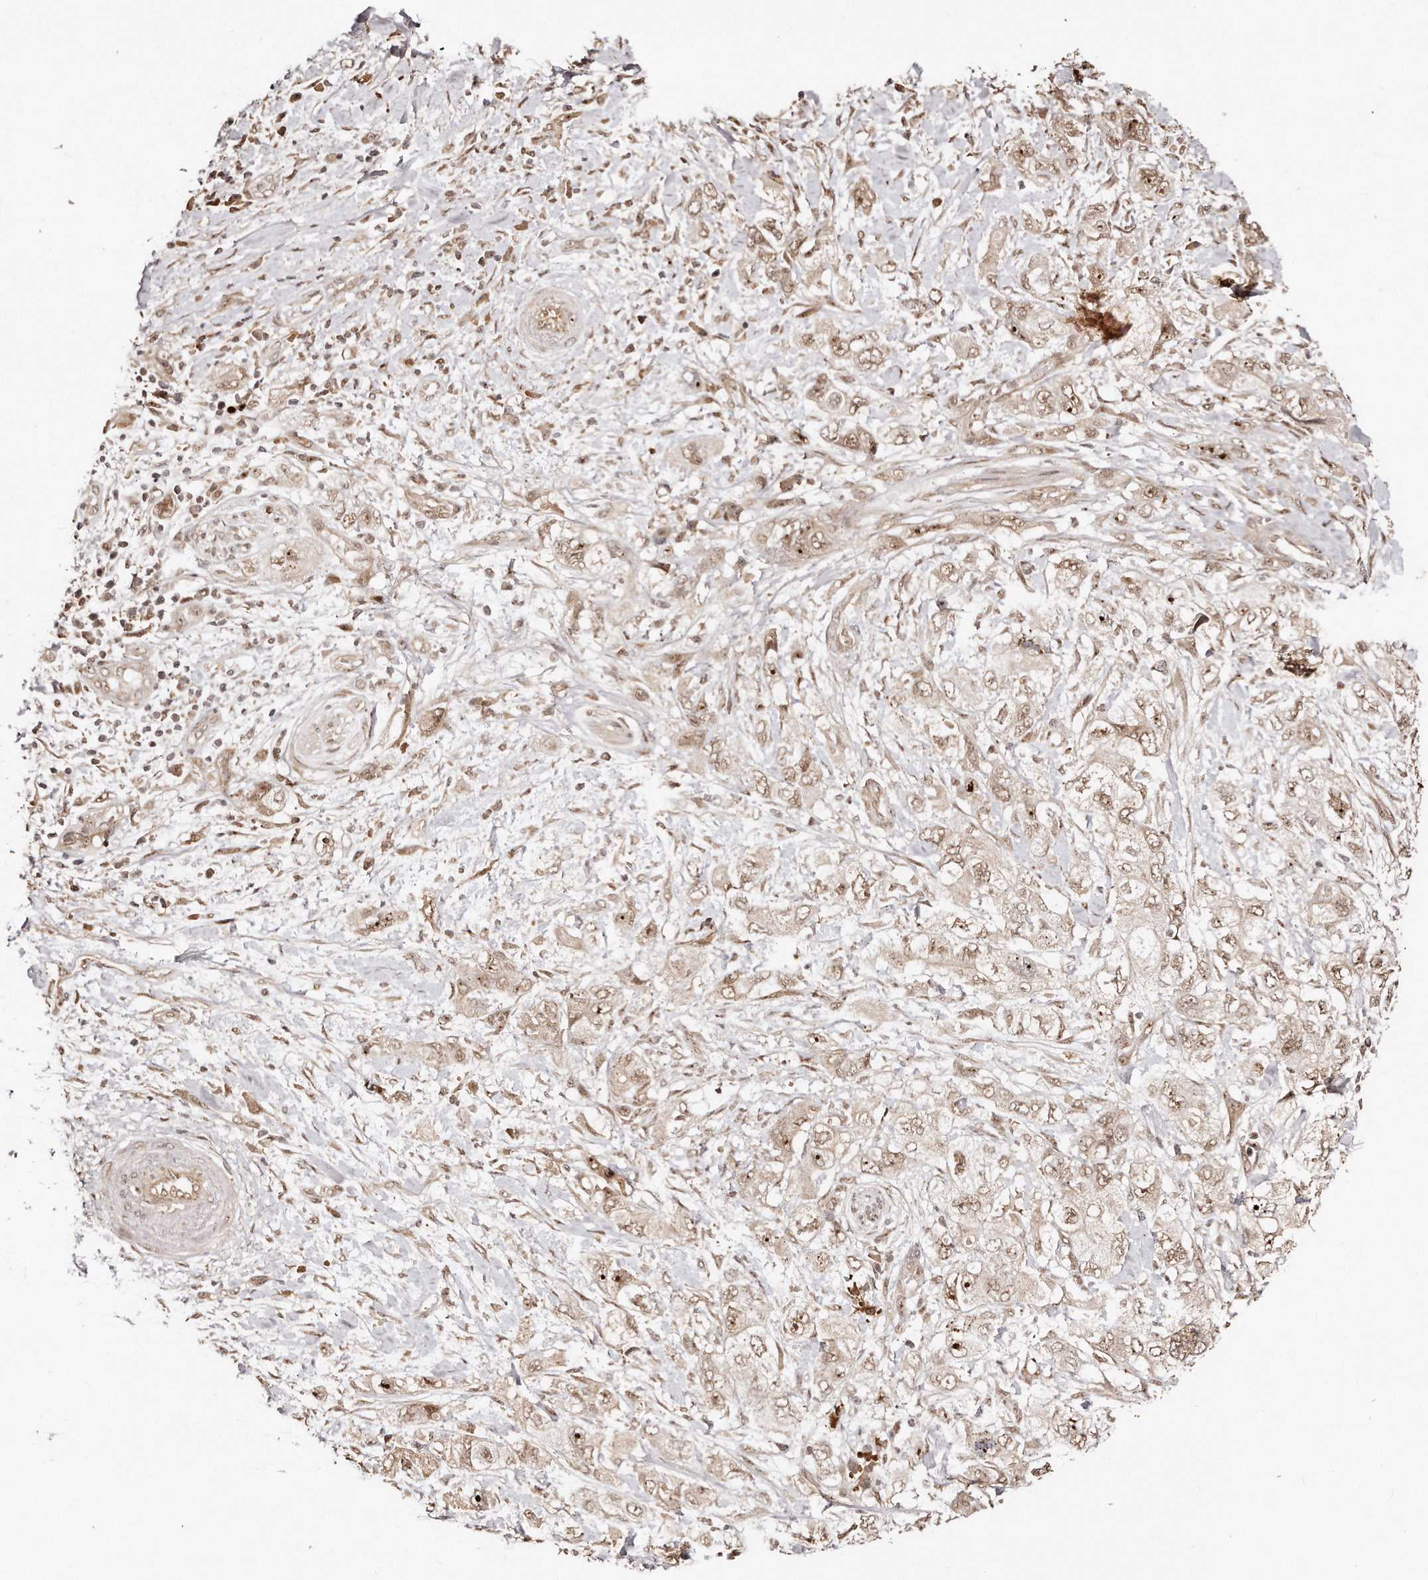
{"staining": {"intensity": "moderate", "quantity": ">75%", "location": "nuclear"}, "tissue": "pancreatic cancer", "cell_type": "Tumor cells", "image_type": "cancer", "snomed": [{"axis": "morphology", "description": "Adenocarcinoma, NOS"}, {"axis": "topography", "description": "Pancreas"}], "caption": "The histopathology image displays staining of pancreatic adenocarcinoma, revealing moderate nuclear protein staining (brown color) within tumor cells.", "gene": "SOX4", "patient": {"sex": "female", "age": 73}}